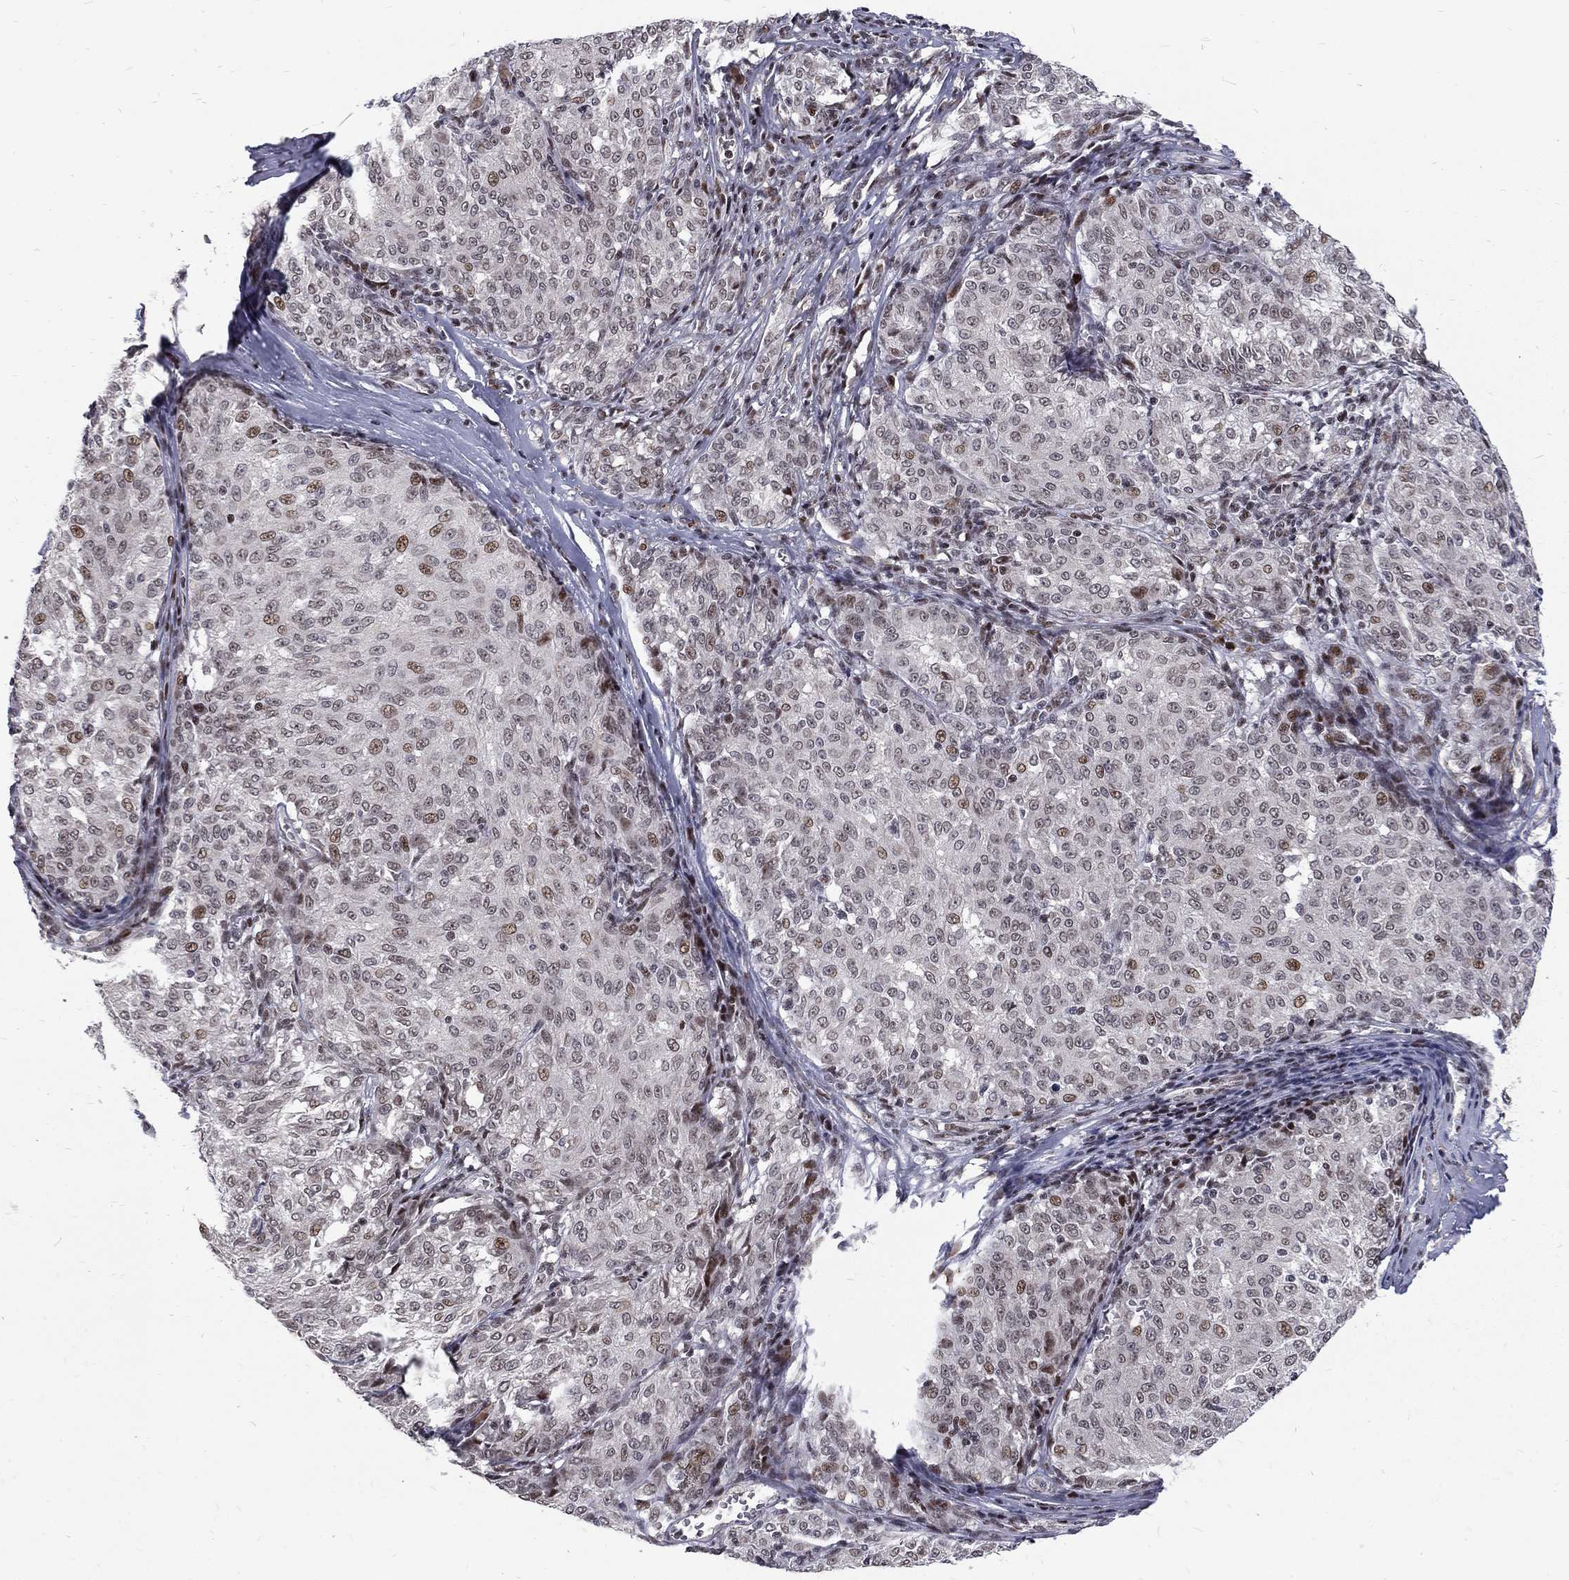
{"staining": {"intensity": "moderate", "quantity": "<25%", "location": "nuclear"}, "tissue": "melanoma", "cell_type": "Tumor cells", "image_type": "cancer", "snomed": [{"axis": "morphology", "description": "Malignant melanoma, NOS"}, {"axis": "topography", "description": "Skin"}], "caption": "IHC (DAB) staining of human malignant melanoma reveals moderate nuclear protein positivity in about <25% of tumor cells. The staining was performed using DAB (3,3'-diaminobenzidine) to visualize the protein expression in brown, while the nuclei were stained in blue with hematoxylin (Magnification: 20x).", "gene": "TCEAL1", "patient": {"sex": "female", "age": 72}}